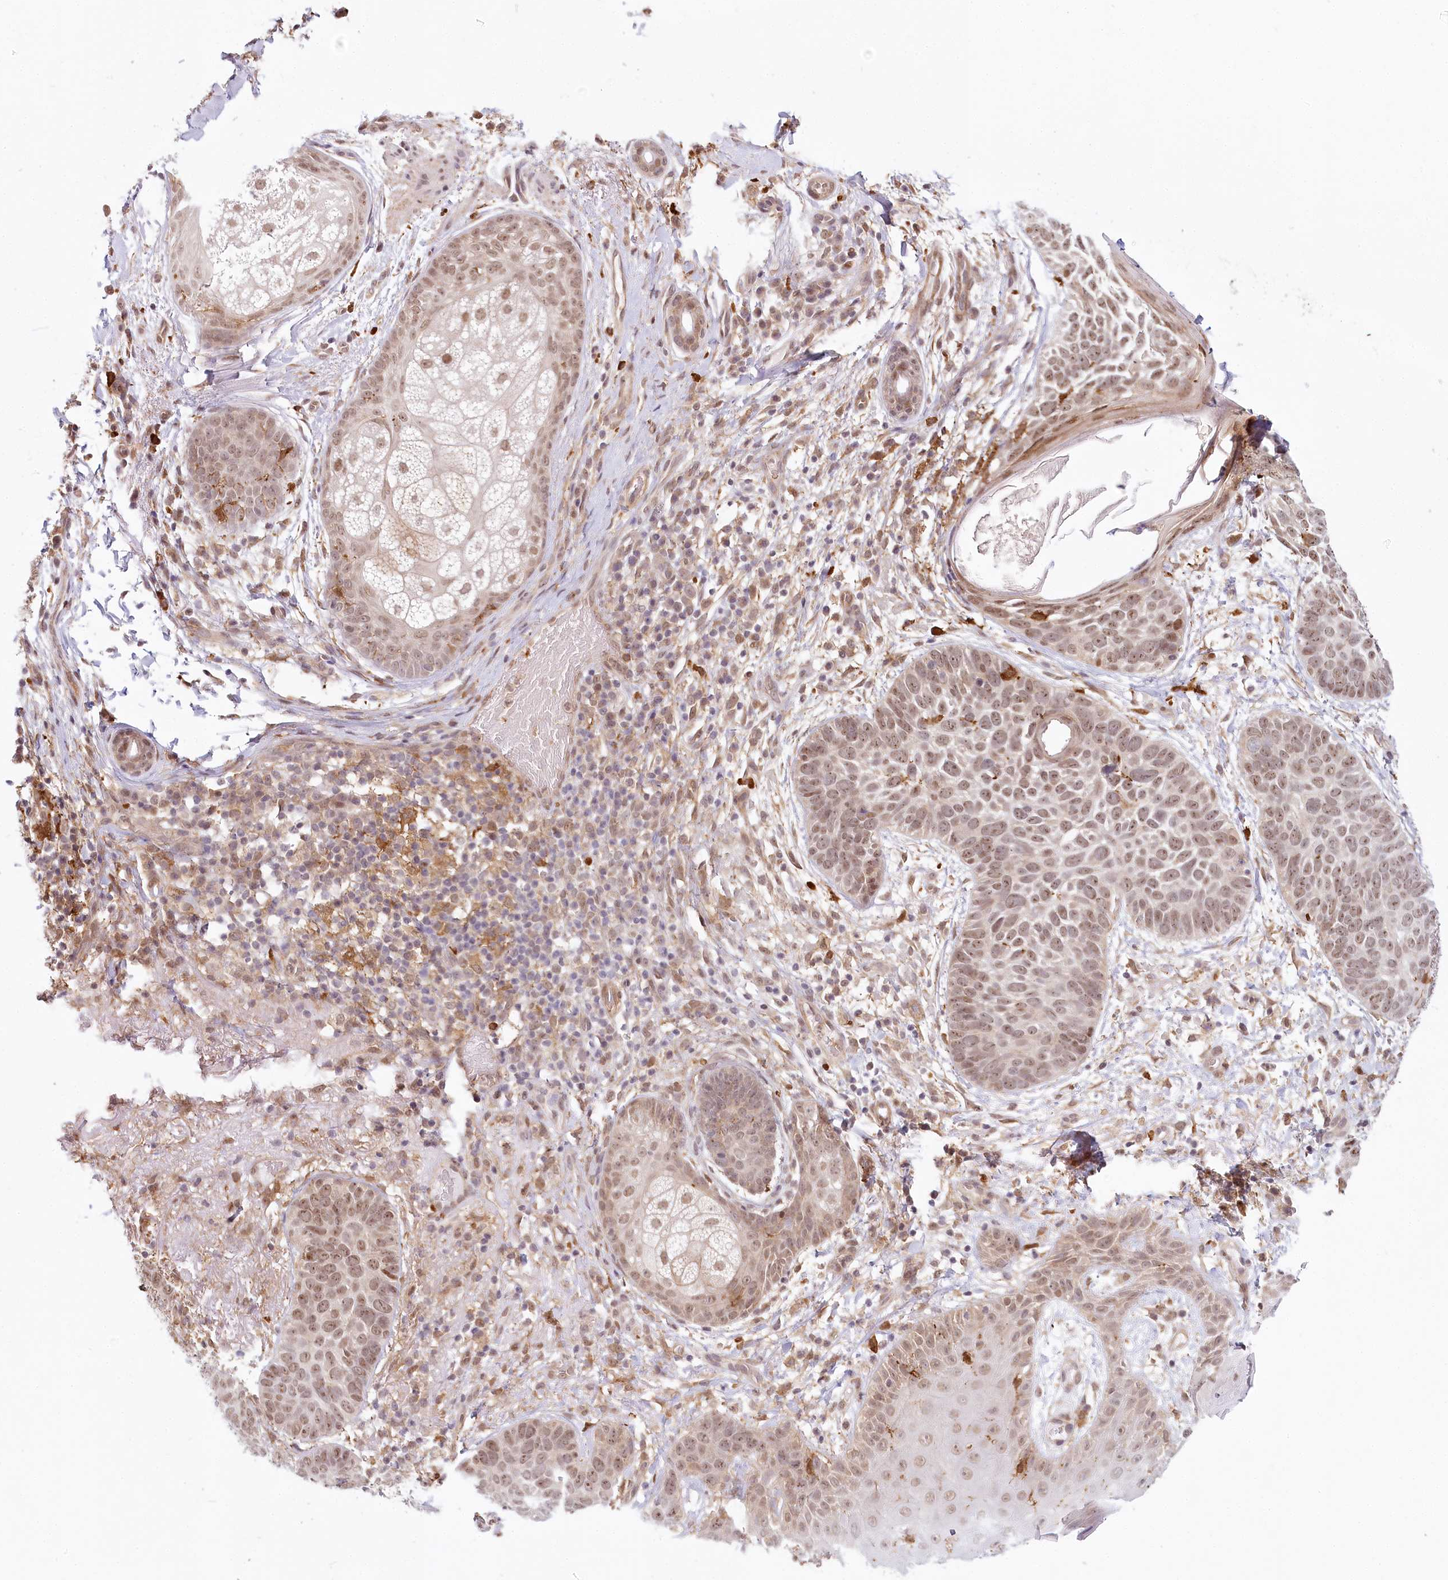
{"staining": {"intensity": "moderate", "quantity": ">75%", "location": "nuclear"}, "tissue": "skin cancer", "cell_type": "Tumor cells", "image_type": "cancer", "snomed": [{"axis": "morphology", "description": "Basal cell carcinoma"}, {"axis": "topography", "description": "Skin"}], "caption": "Skin basal cell carcinoma stained with immunohistochemistry exhibits moderate nuclear staining in approximately >75% of tumor cells. (Stains: DAB in brown, nuclei in blue, Microscopy: brightfield microscopy at high magnification).", "gene": "TUBGCP2", "patient": {"sex": "male", "age": 85}}